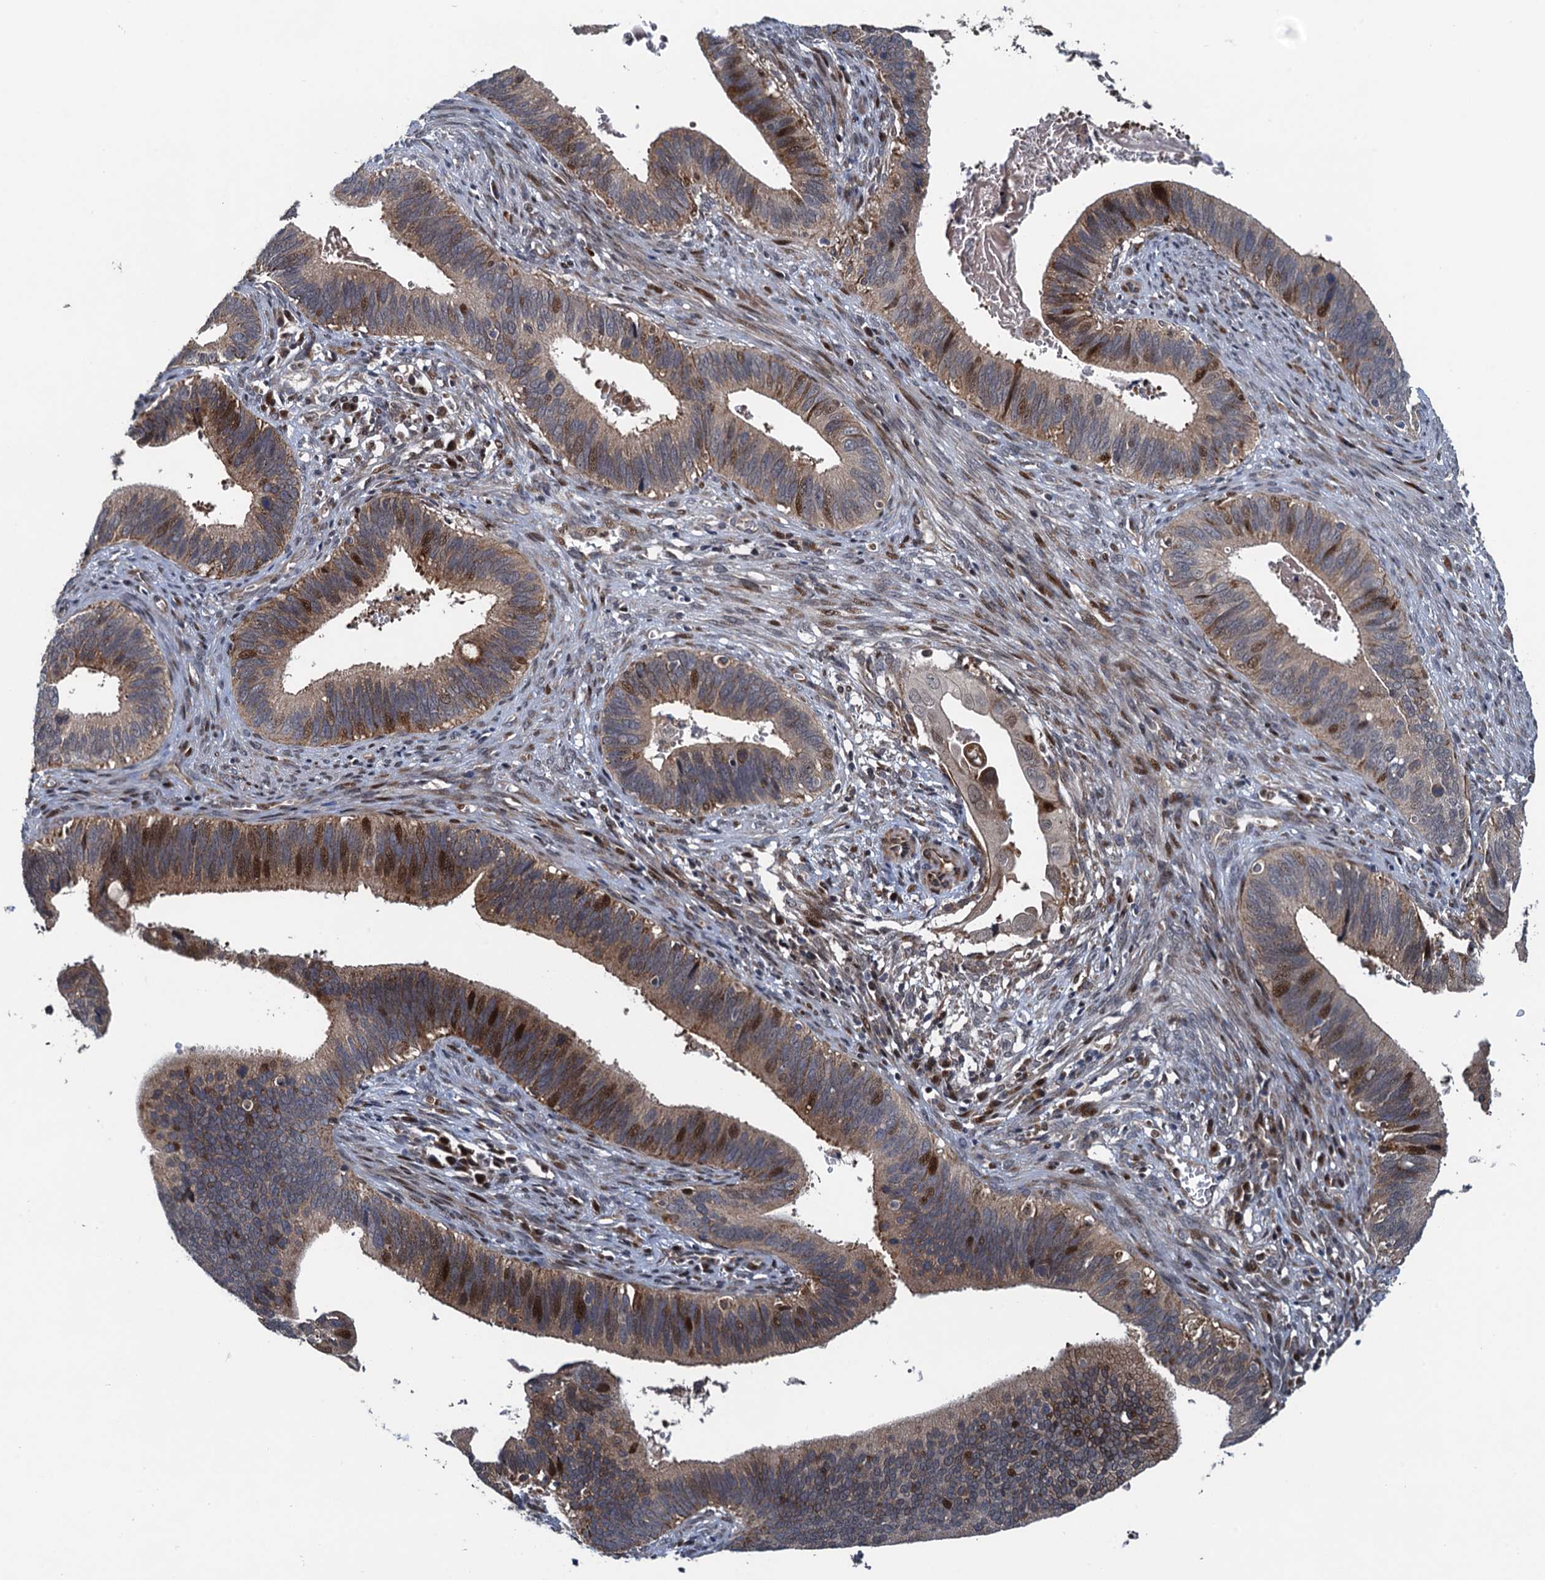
{"staining": {"intensity": "moderate", "quantity": "25%-75%", "location": "cytoplasmic/membranous,nuclear"}, "tissue": "cervical cancer", "cell_type": "Tumor cells", "image_type": "cancer", "snomed": [{"axis": "morphology", "description": "Adenocarcinoma, NOS"}, {"axis": "topography", "description": "Cervix"}], "caption": "Immunohistochemistry photomicrograph of human cervical cancer stained for a protein (brown), which shows medium levels of moderate cytoplasmic/membranous and nuclear positivity in about 25%-75% of tumor cells.", "gene": "ATOSA", "patient": {"sex": "female", "age": 42}}